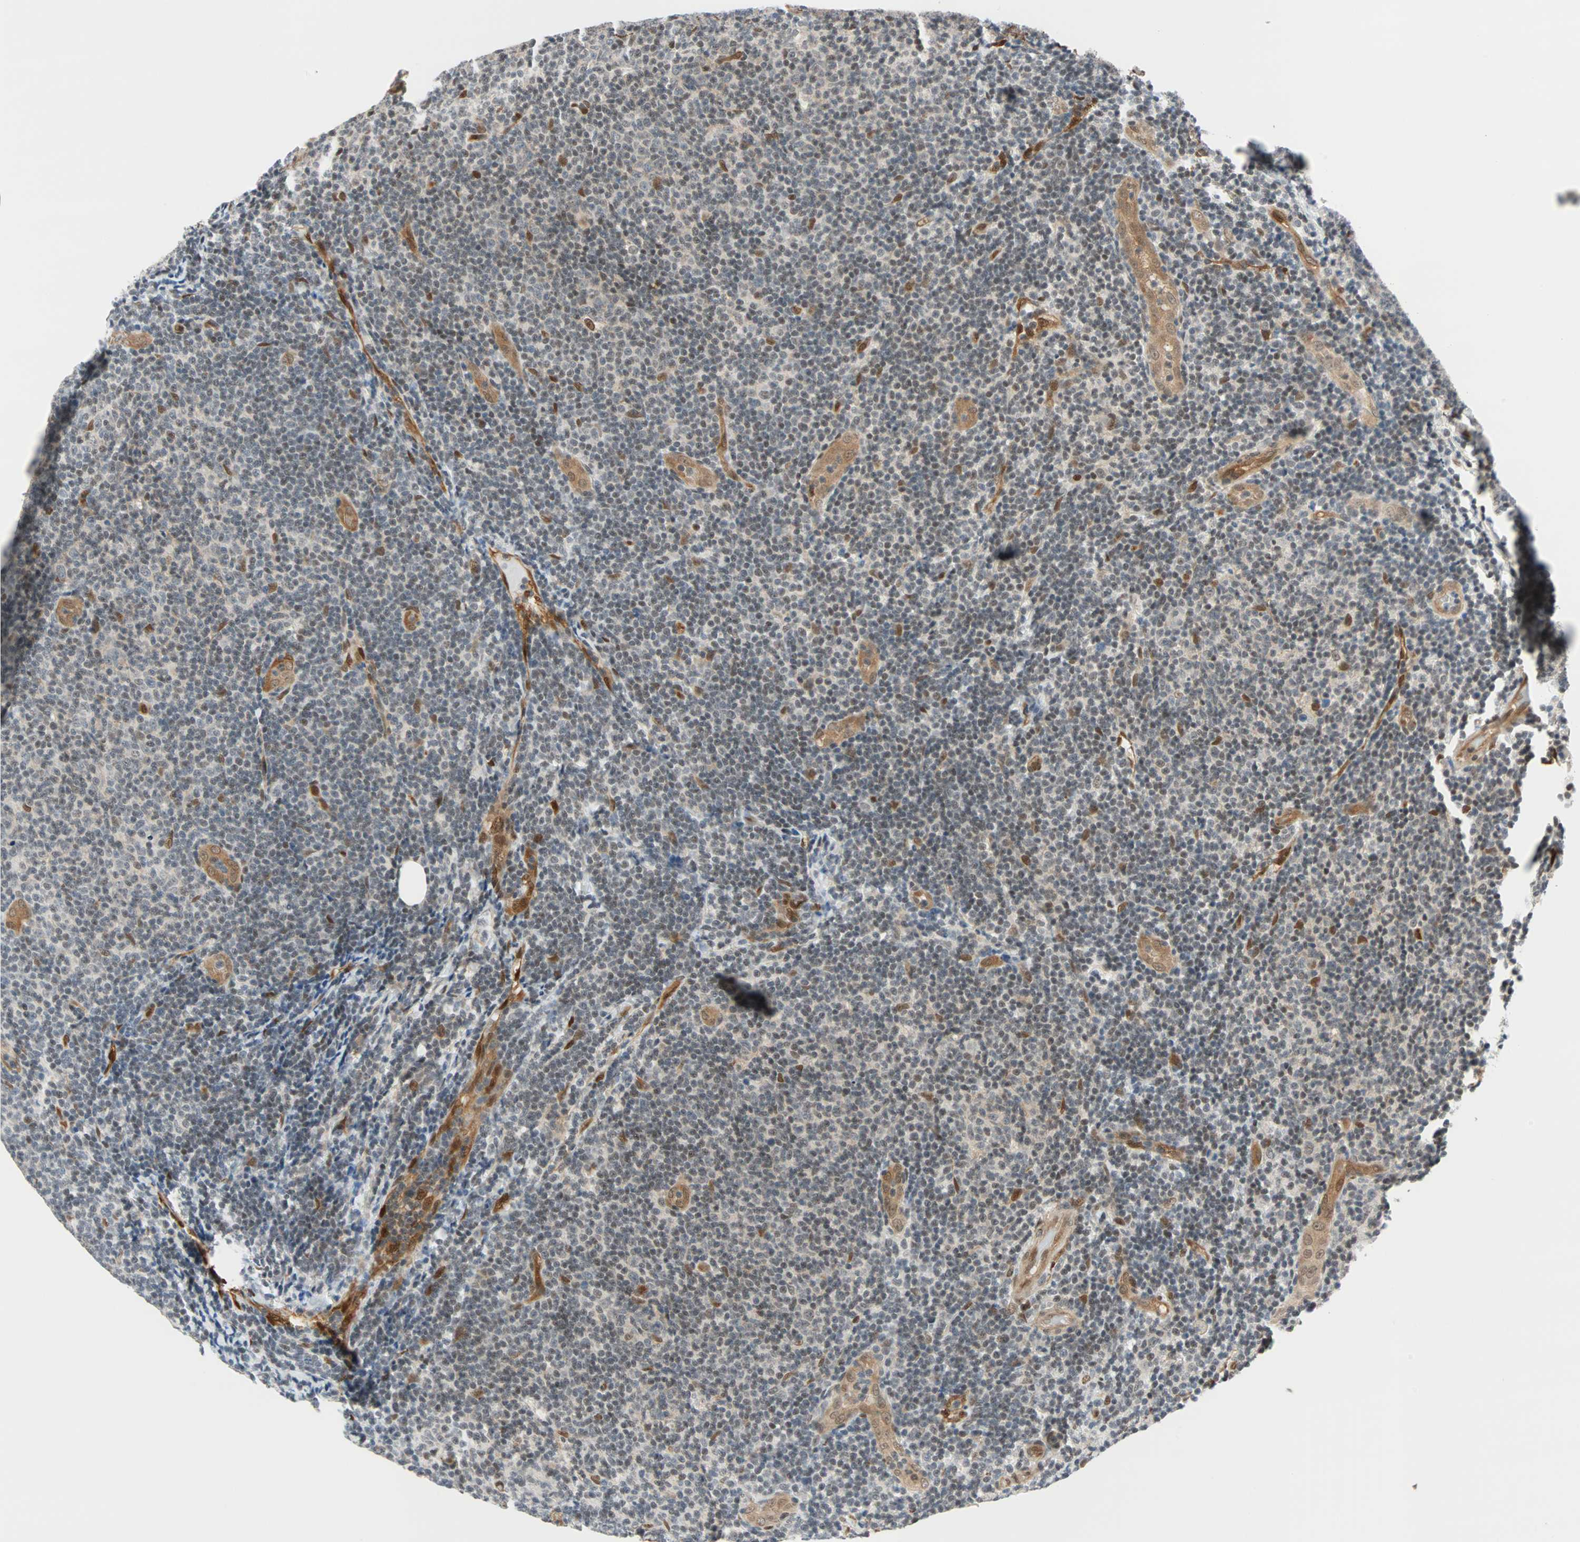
{"staining": {"intensity": "moderate", "quantity": ">75%", "location": "cytoplasmic/membranous,nuclear"}, "tissue": "lymphoma", "cell_type": "Tumor cells", "image_type": "cancer", "snomed": [{"axis": "morphology", "description": "Malignant lymphoma, non-Hodgkin's type, Low grade"}, {"axis": "topography", "description": "Lymph node"}], "caption": "This photomicrograph exhibits low-grade malignant lymphoma, non-Hodgkin's type stained with immunohistochemistry to label a protein in brown. The cytoplasmic/membranous and nuclear of tumor cells show moderate positivity for the protein. Nuclei are counter-stained blue.", "gene": "WWTR1", "patient": {"sex": "male", "age": 83}}